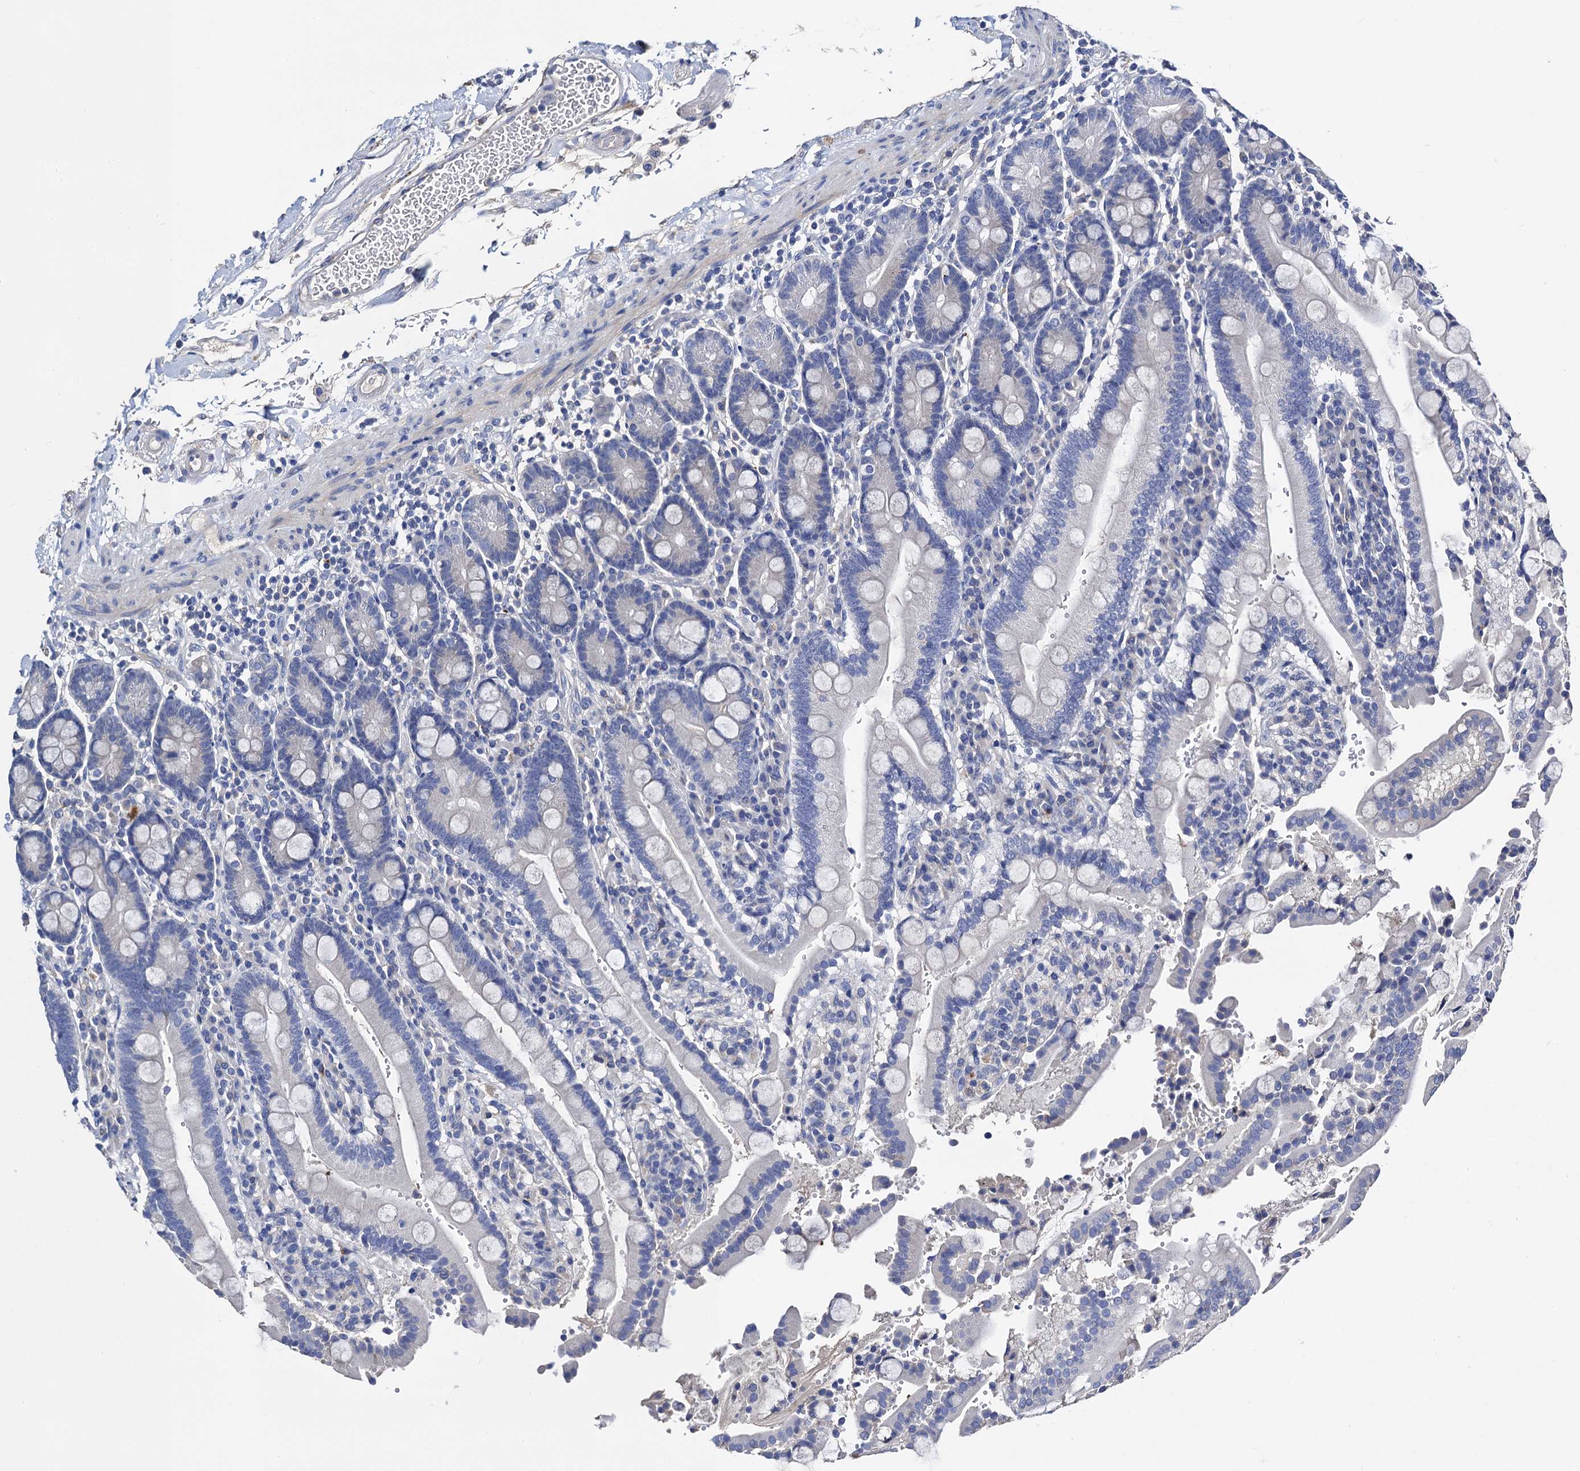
{"staining": {"intensity": "negative", "quantity": "none", "location": "none"}, "tissue": "duodenum", "cell_type": "Glandular cells", "image_type": "normal", "snomed": [{"axis": "morphology", "description": "Normal tissue, NOS"}, {"axis": "topography", "description": "Small intestine, NOS"}], "caption": "A high-resolution image shows immunohistochemistry (IHC) staining of normal duodenum, which shows no significant staining in glandular cells. (DAB (3,3'-diaminobenzidine) immunohistochemistry (IHC), high magnification).", "gene": "FREM3", "patient": {"sex": "female", "age": 71}}